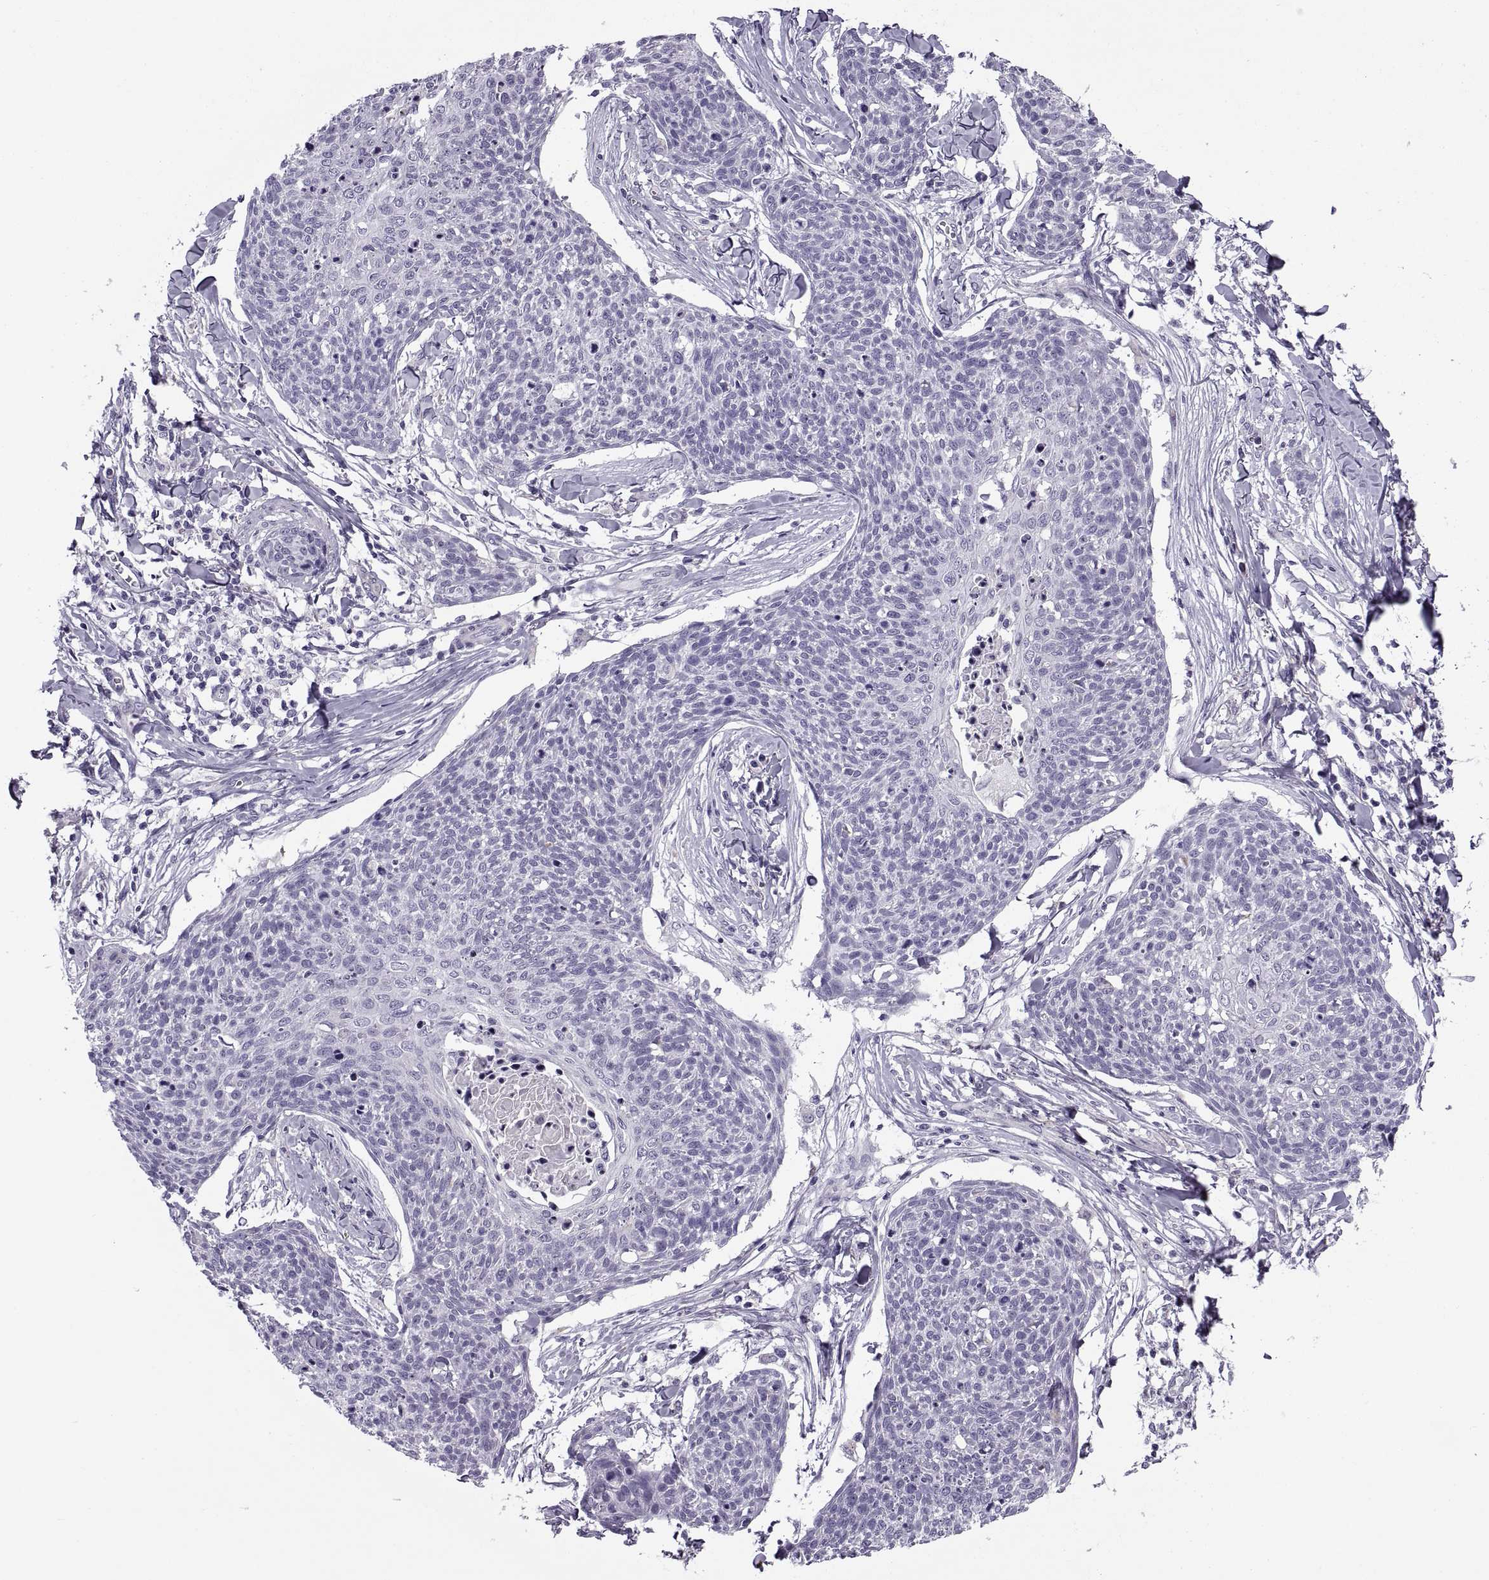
{"staining": {"intensity": "negative", "quantity": "none", "location": "none"}, "tissue": "skin cancer", "cell_type": "Tumor cells", "image_type": "cancer", "snomed": [{"axis": "morphology", "description": "Squamous cell carcinoma, NOS"}, {"axis": "topography", "description": "Skin"}, {"axis": "topography", "description": "Vulva"}], "caption": "DAB (3,3'-diaminobenzidine) immunohistochemical staining of squamous cell carcinoma (skin) demonstrates no significant positivity in tumor cells.", "gene": "CALCR", "patient": {"sex": "female", "age": 75}}